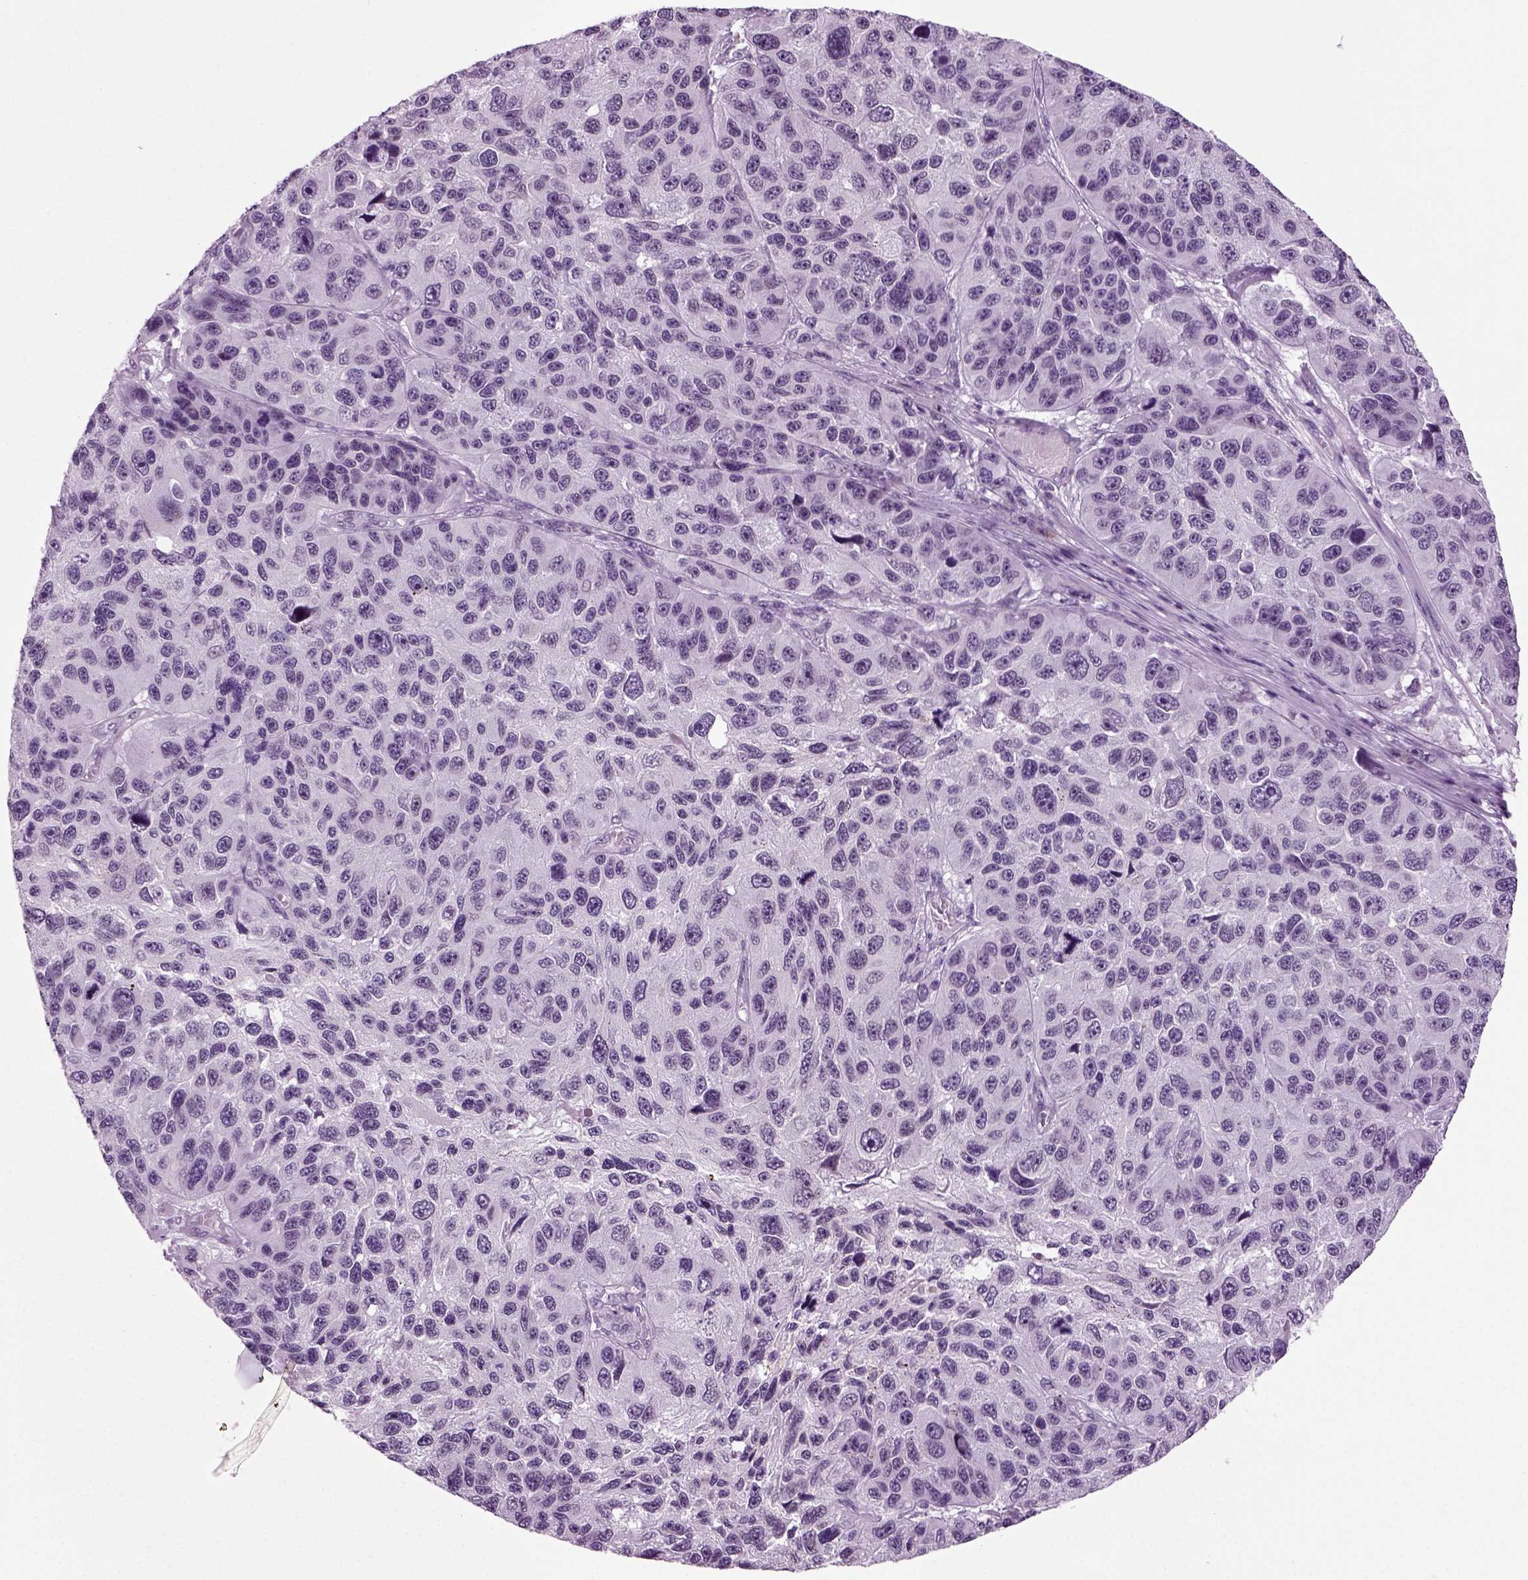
{"staining": {"intensity": "negative", "quantity": "none", "location": "none"}, "tissue": "melanoma", "cell_type": "Tumor cells", "image_type": "cancer", "snomed": [{"axis": "morphology", "description": "Malignant melanoma, NOS"}, {"axis": "topography", "description": "Skin"}], "caption": "High magnification brightfield microscopy of melanoma stained with DAB (brown) and counterstained with hematoxylin (blue): tumor cells show no significant staining.", "gene": "PRLH", "patient": {"sex": "male", "age": 53}}